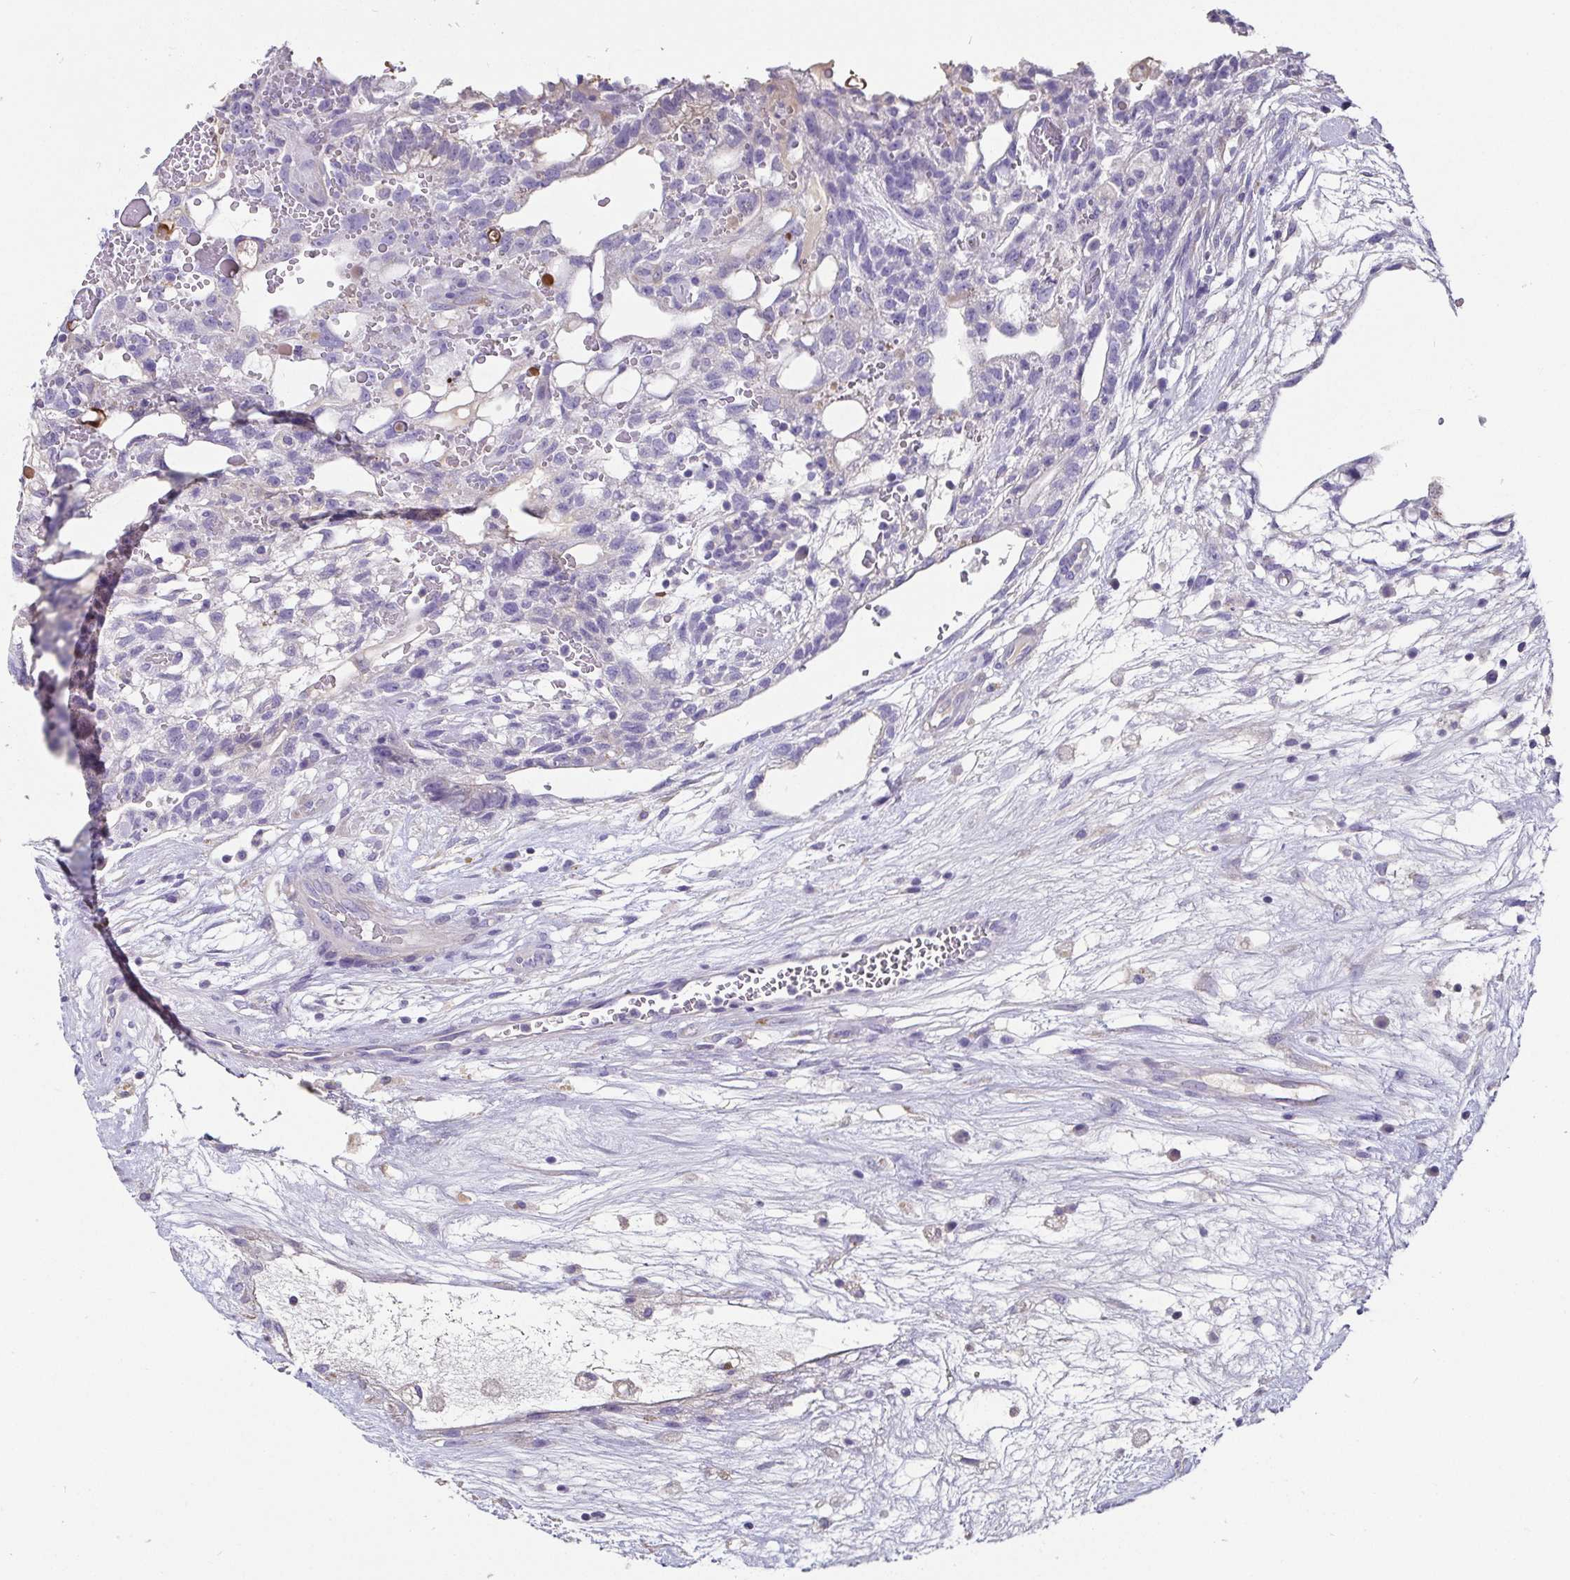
{"staining": {"intensity": "negative", "quantity": "none", "location": "none"}, "tissue": "testis cancer", "cell_type": "Tumor cells", "image_type": "cancer", "snomed": [{"axis": "morphology", "description": "Normal tissue, NOS"}, {"axis": "morphology", "description": "Carcinoma, Embryonal, NOS"}, {"axis": "topography", "description": "Testis"}], "caption": "DAB immunohistochemical staining of human testis cancer (embryonal carcinoma) reveals no significant staining in tumor cells.", "gene": "ADAMTS6", "patient": {"sex": "male", "age": 32}}